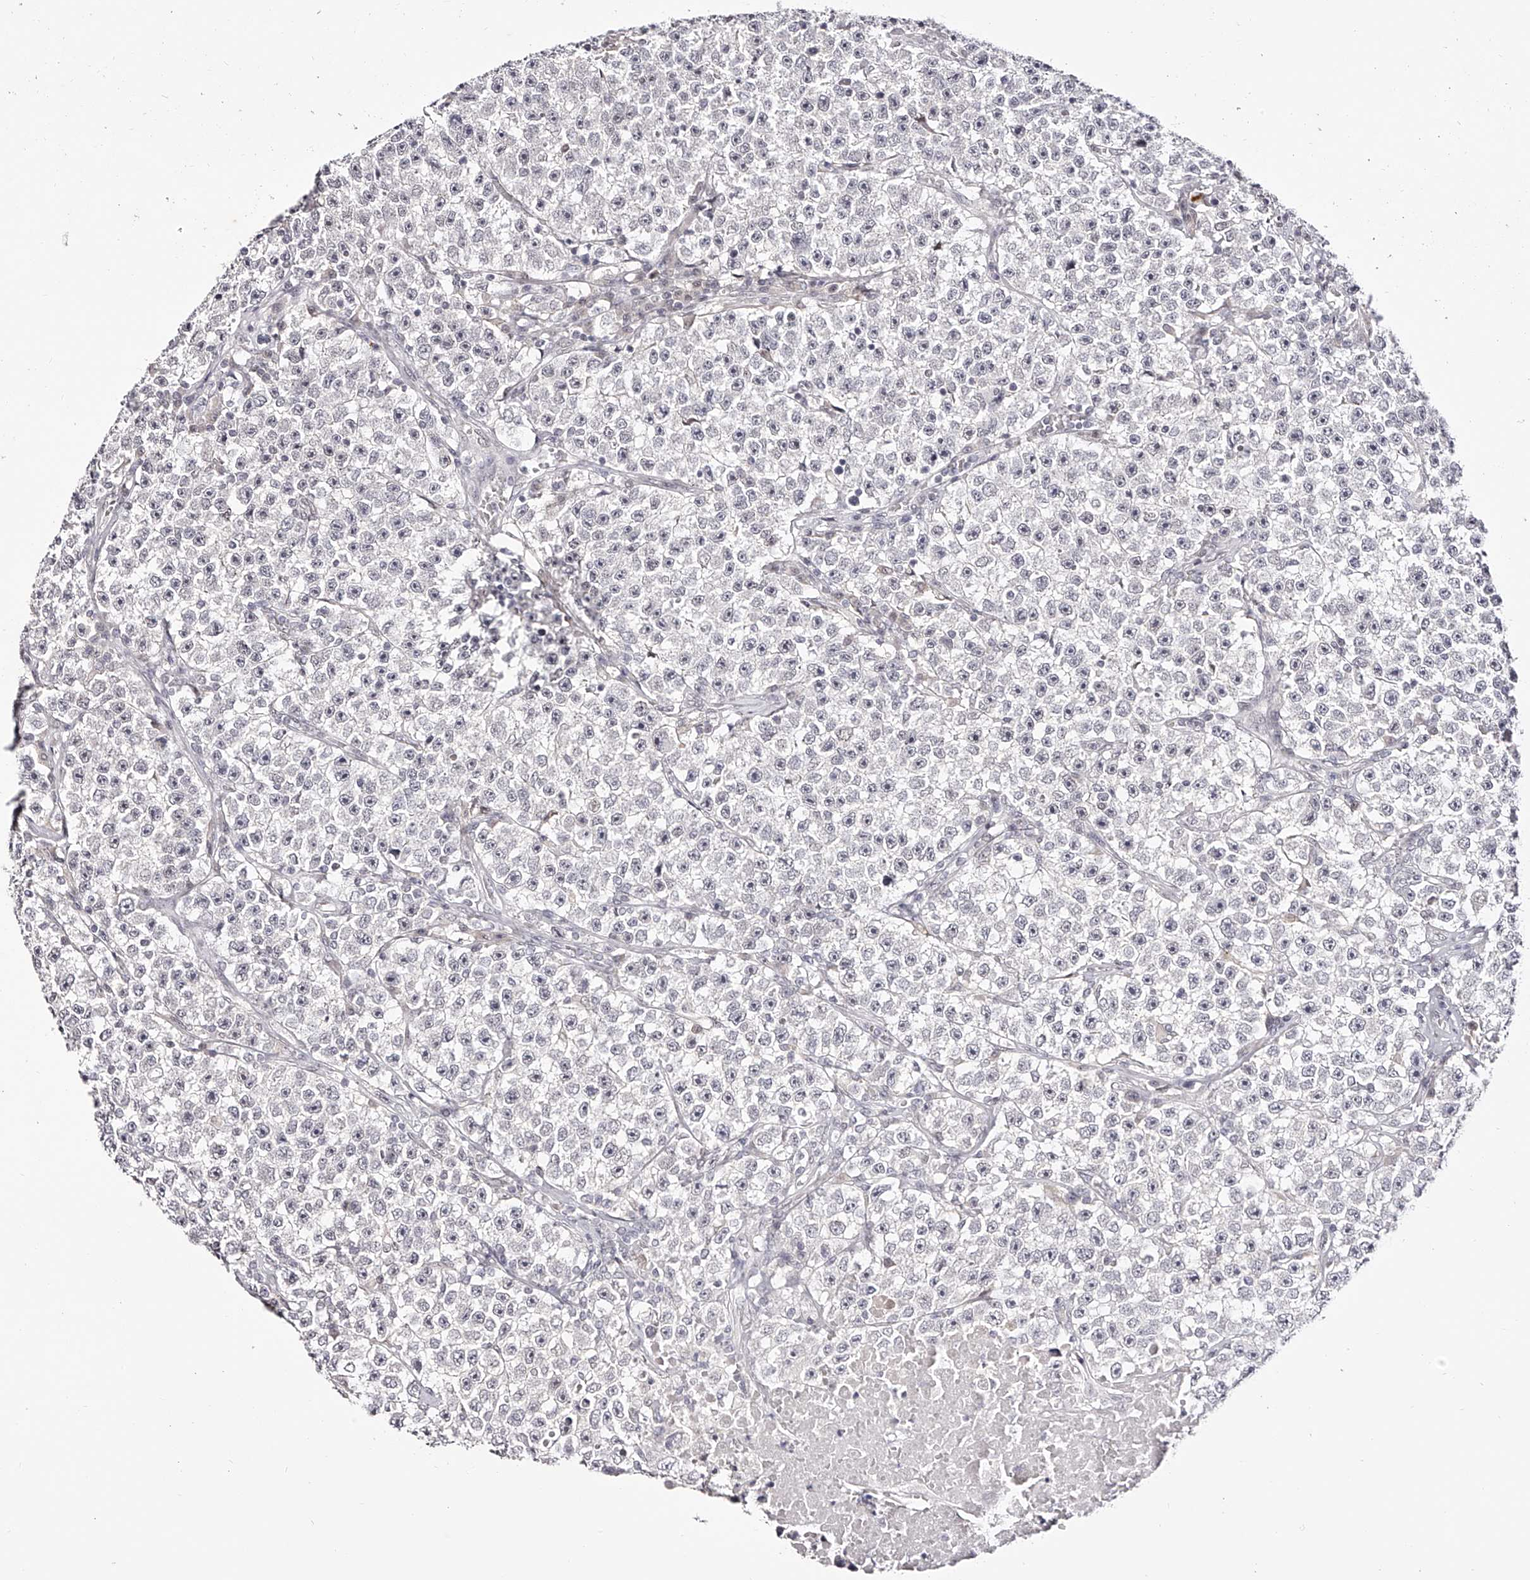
{"staining": {"intensity": "negative", "quantity": "none", "location": "none"}, "tissue": "testis cancer", "cell_type": "Tumor cells", "image_type": "cancer", "snomed": [{"axis": "morphology", "description": "Seminoma, NOS"}, {"axis": "topography", "description": "Testis"}], "caption": "Immunohistochemical staining of testis cancer reveals no significant expression in tumor cells.", "gene": "USF3", "patient": {"sex": "male", "age": 22}}